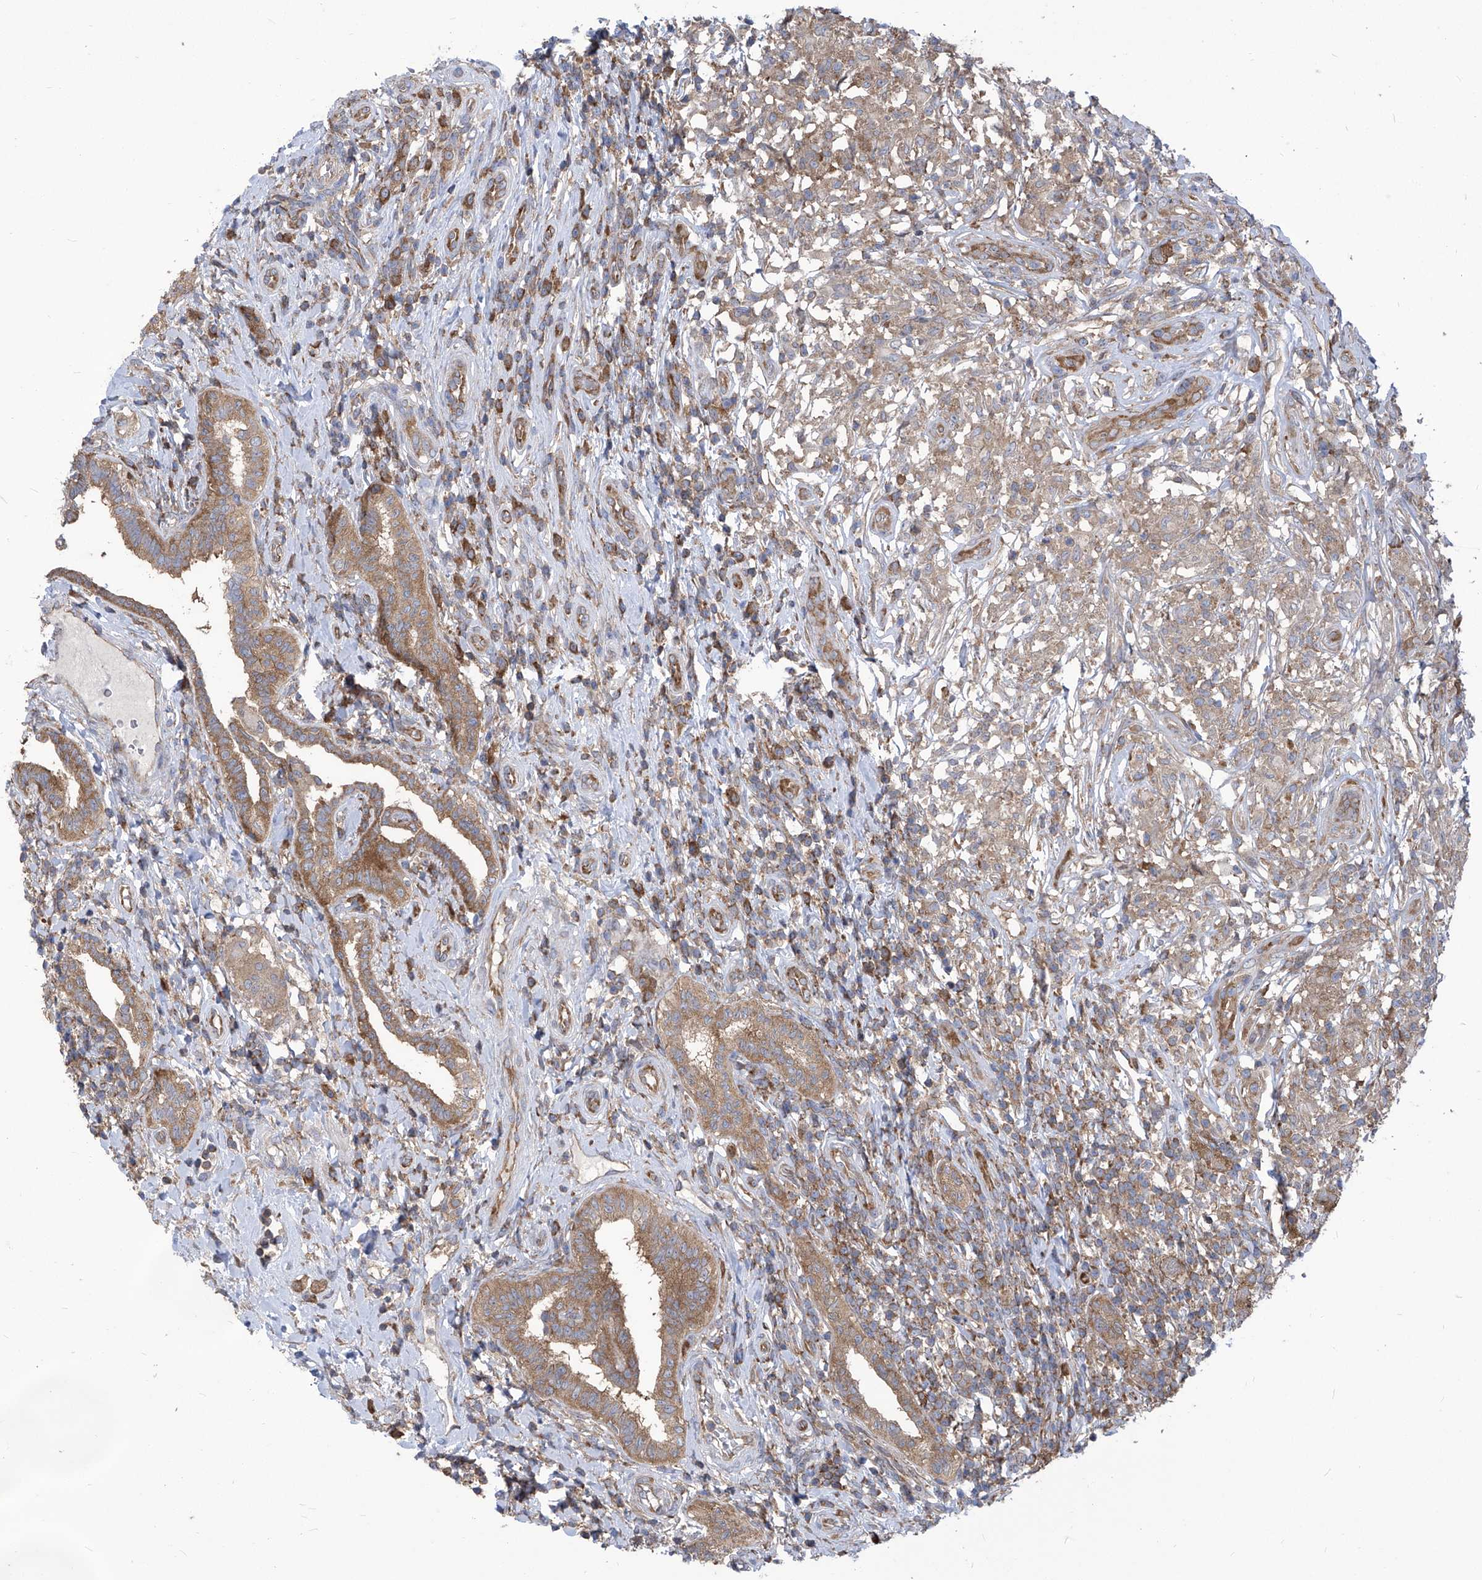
{"staining": {"intensity": "moderate", "quantity": ">75%", "location": "cytoplasmic/membranous"}, "tissue": "testis cancer", "cell_type": "Tumor cells", "image_type": "cancer", "snomed": [{"axis": "morphology", "description": "Seminoma, NOS"}, {"axis": "topography", "description": "Testis"}], "caption": "Protein expression by IHC shows moderate cytoplasmic/membranous positivity in about >75% of tumor cells in testis cancer (seminoma).", "gene": "EIF3M", "patient": {"sex": "male", "age": 49}}